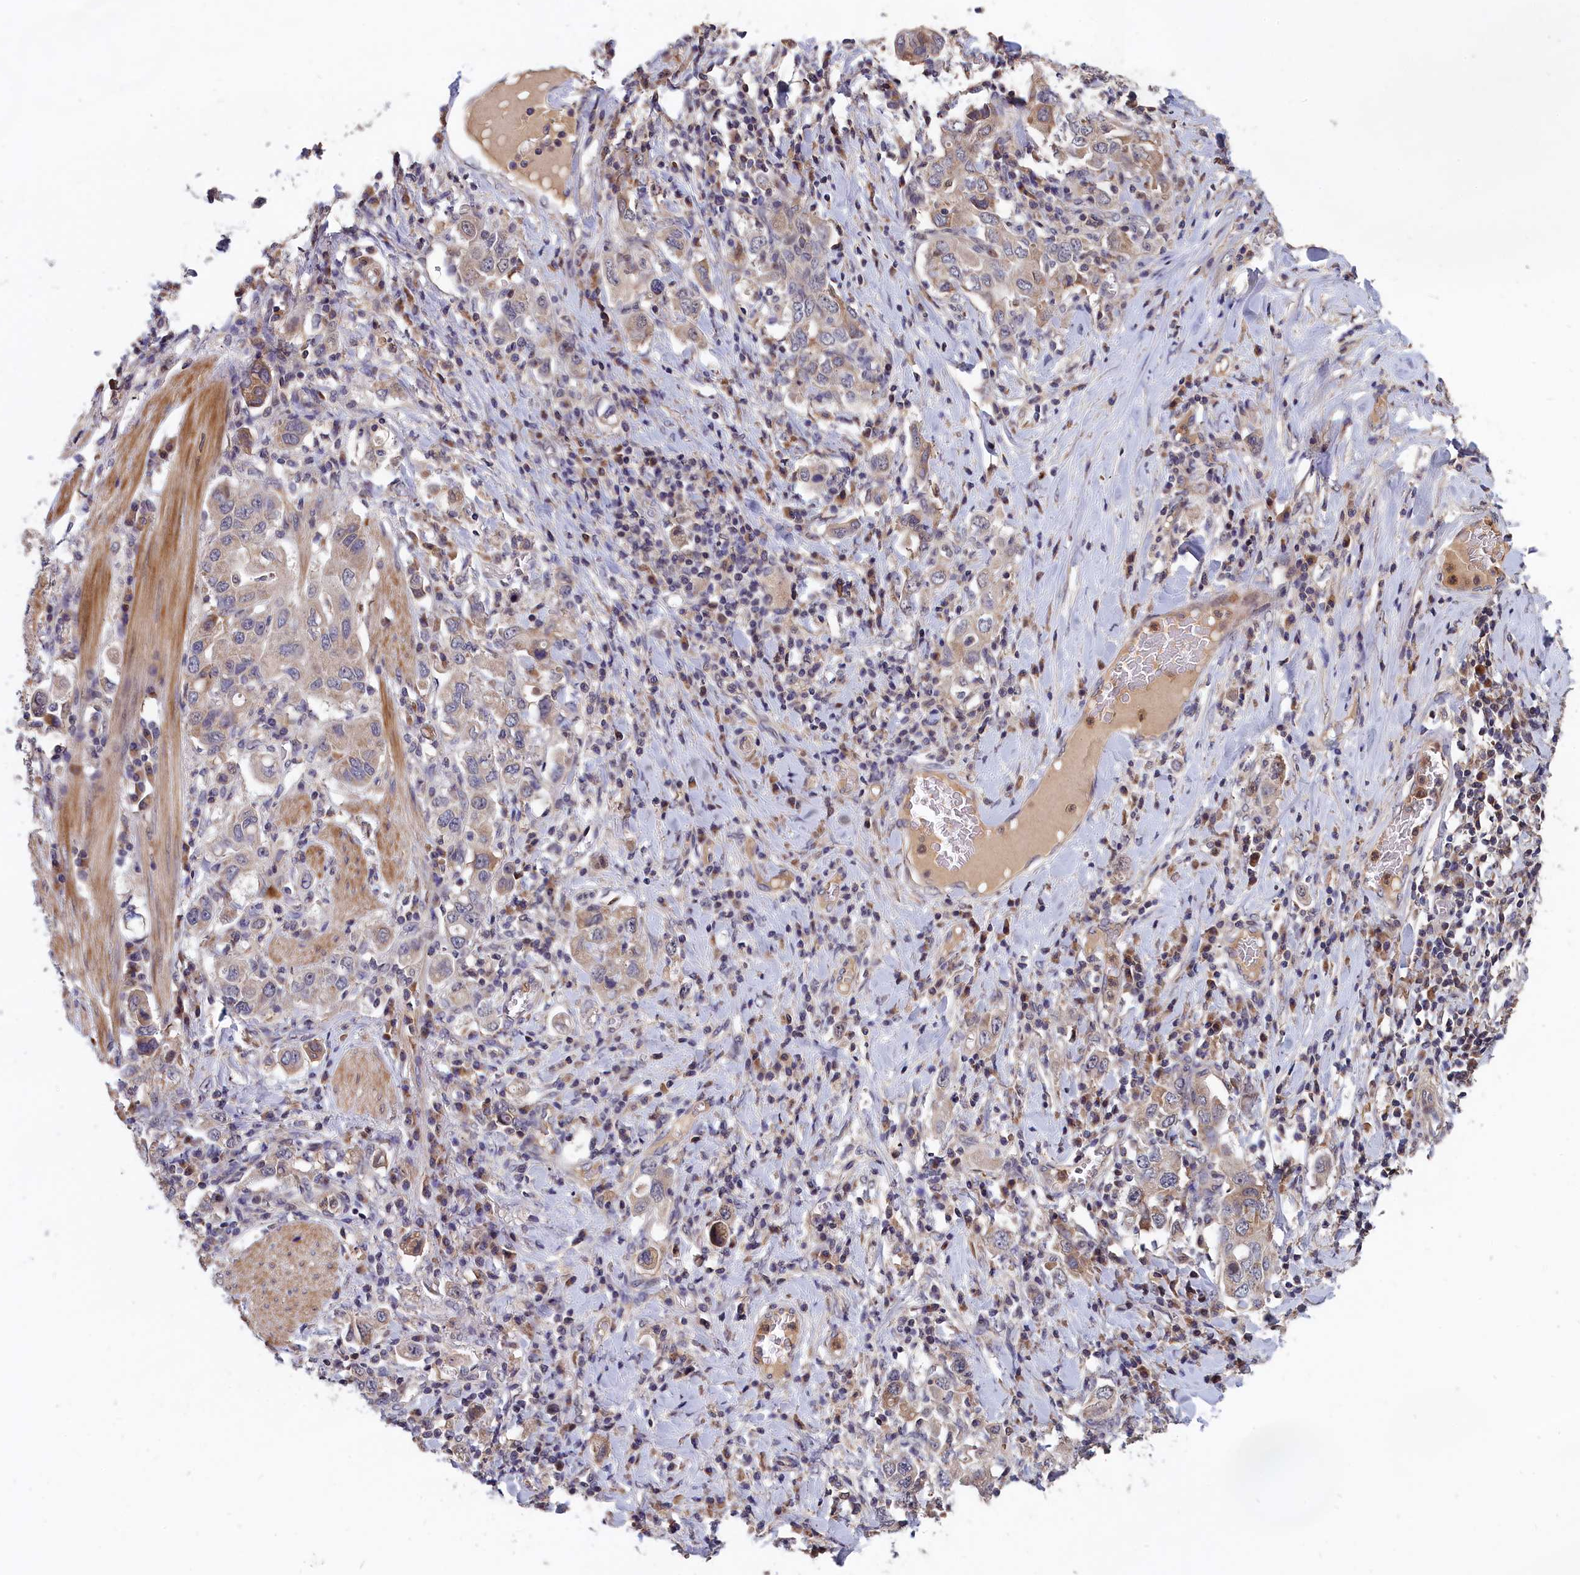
{"staining": {"intensity": "weak", "quantity": "<25%", "location": "cytoplasmic/membranous"}, "tissue": "stomach cancer", "cell_type": "Tumor cells", "image_type": "cancer", "snomed": [{"axis": "morphology", "description": "Adenocarcinoma, NOS"}, {"axis": "topography", "description": "Stomach, upper"}], "caption": "This is an IHC image of human adenocarcinoma (stomach). There is no expression in tumor cells.", "gene": "EPB41L4B", "patient": {"sex": "male", "age": 62}}